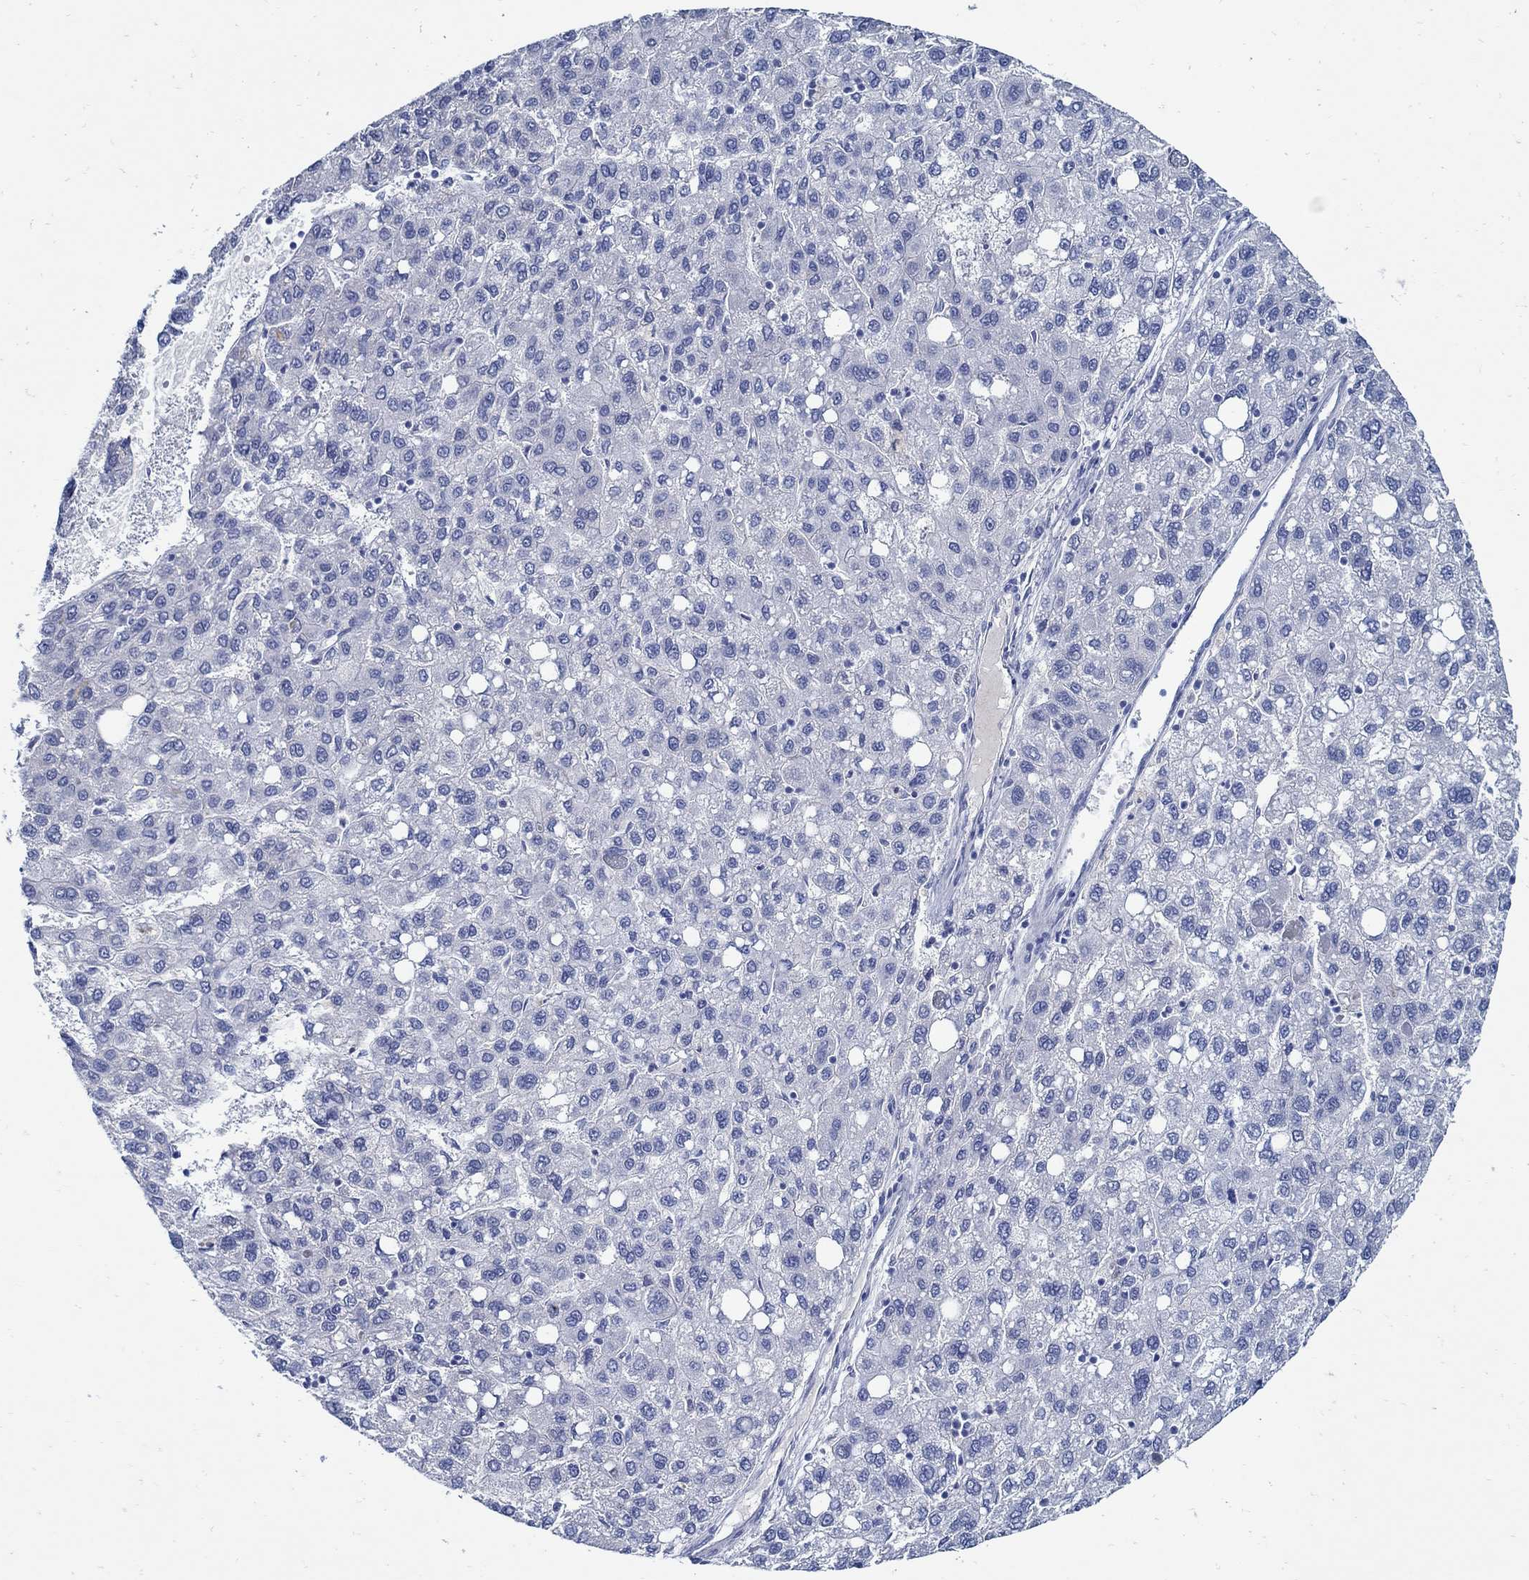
{"staining": {"intensity": "negative", "quantity": "none", "location": "none"}, "tissue": "liver cancer", "cell_type": "Tumor cells", "image_type": "cancer", "snomed": [{"axis": "morphology", "description": "Carcinoma, Hepatocellular, NOS"}, {"axis": "topography", "description": "Liver"}], "caption": "This is a photomicrograph of immunohistochemistry staining of liver cancer, which shows no positivity in tumor cells. (Stains: DAB immunohistochemistry (IHC) with hematoxylin counter stain, Microscopy: brightfield microscopy at high magnification).", "gene": "PAX9", "patient": {"sex": "female", "age": 82}}